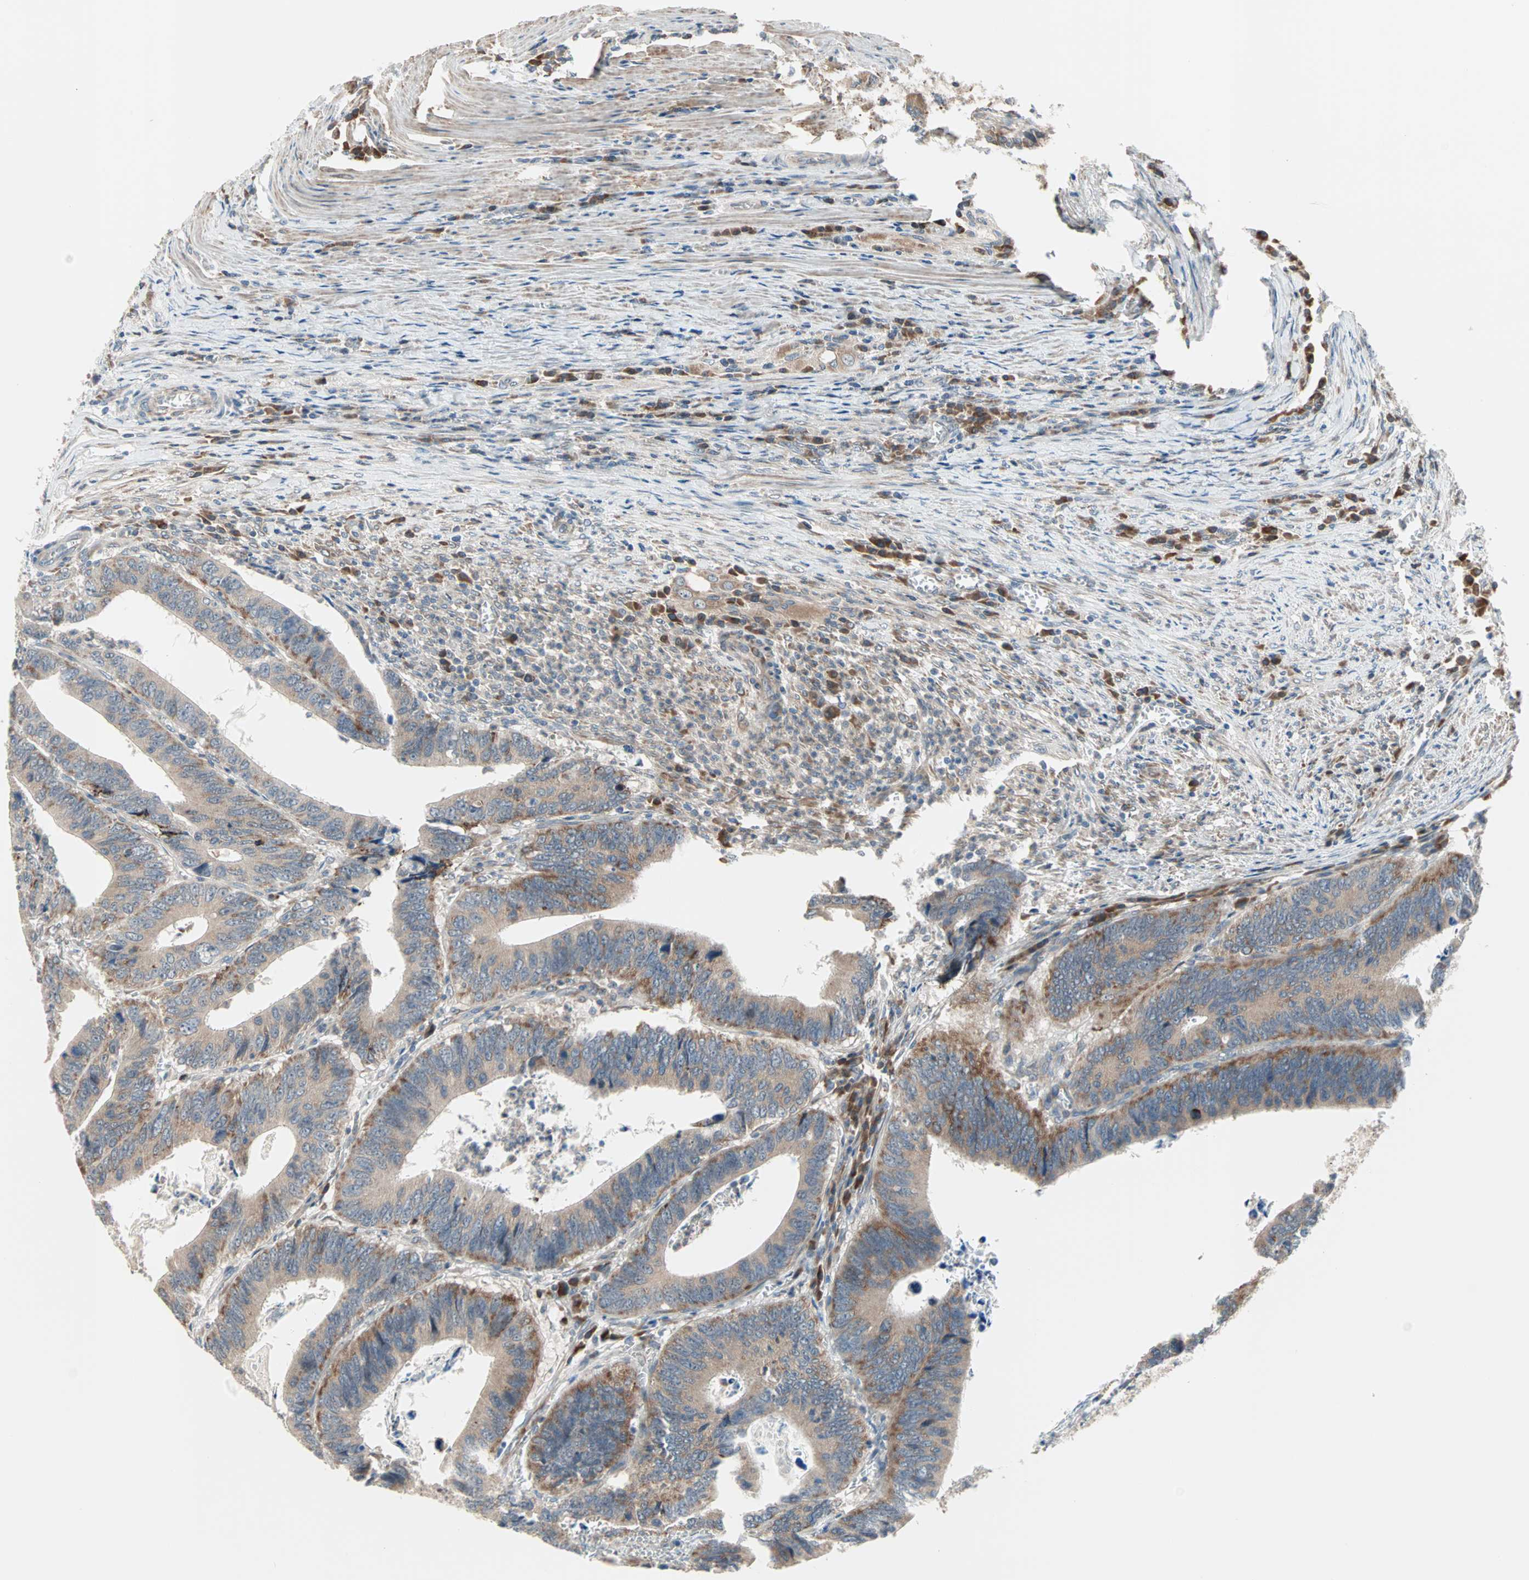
{"staining": {"intensity": "moderate", "quantity": ">75%", "location": "cytoplasmic/membranous"}, "tissue": "colorectal cancer", "cell_type": "Tumor cells", "image_type": "cancer", "snomed": [{"axis": "morphology", "description": "Adenocarcinoma, NOS"}, {"axis": "topography", "description": "Colon"}], "caption": "Colorectal cancer stained for a protein (brown) demonstrates moderate cytoplasmic/membranous positive expression in approximately >75% of tumor cells.", "gene": "SAR1A", "patient": {"sex": "male", "age": 72}}